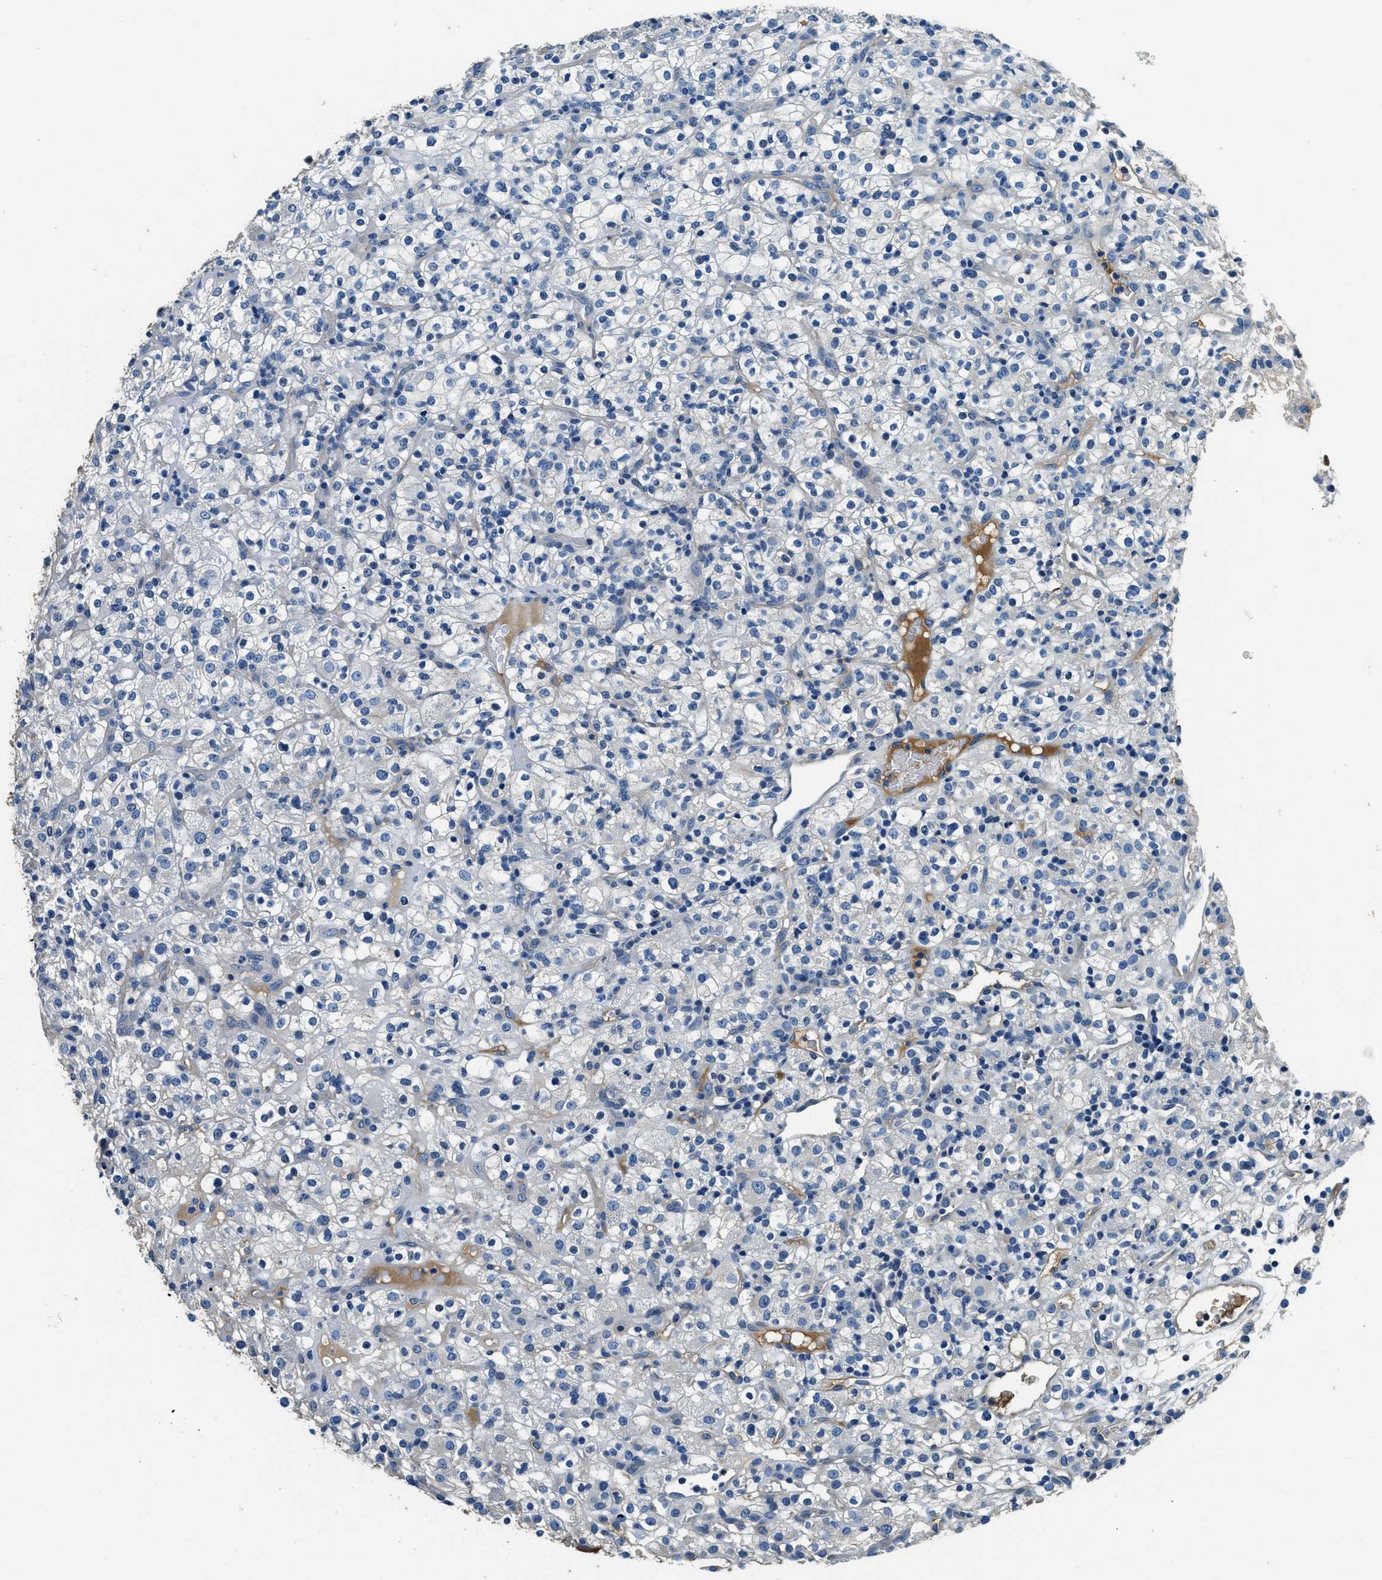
{"staining": {"intensity": "weak", "quantity": "<25%", "location": "cytoplasmic/membranous"}, "tissue": "renal cancer", "cell_type": "Tumor cells", "image_type": "cancer", "snomed": [{"axis": "morphology", "description": "Normal tissue, NOS"}, {"axis": "morphology", "description": "Adenocarcinoma, NOS"}, {"axis": "topography", "description": "Kidney"}], "caption": "Renal cancer was stained to show a protein in brown. There is no significant positivity in tumor cells.", "gene": "TMEM186", "patient": {"sex": "female", "age": 72}}